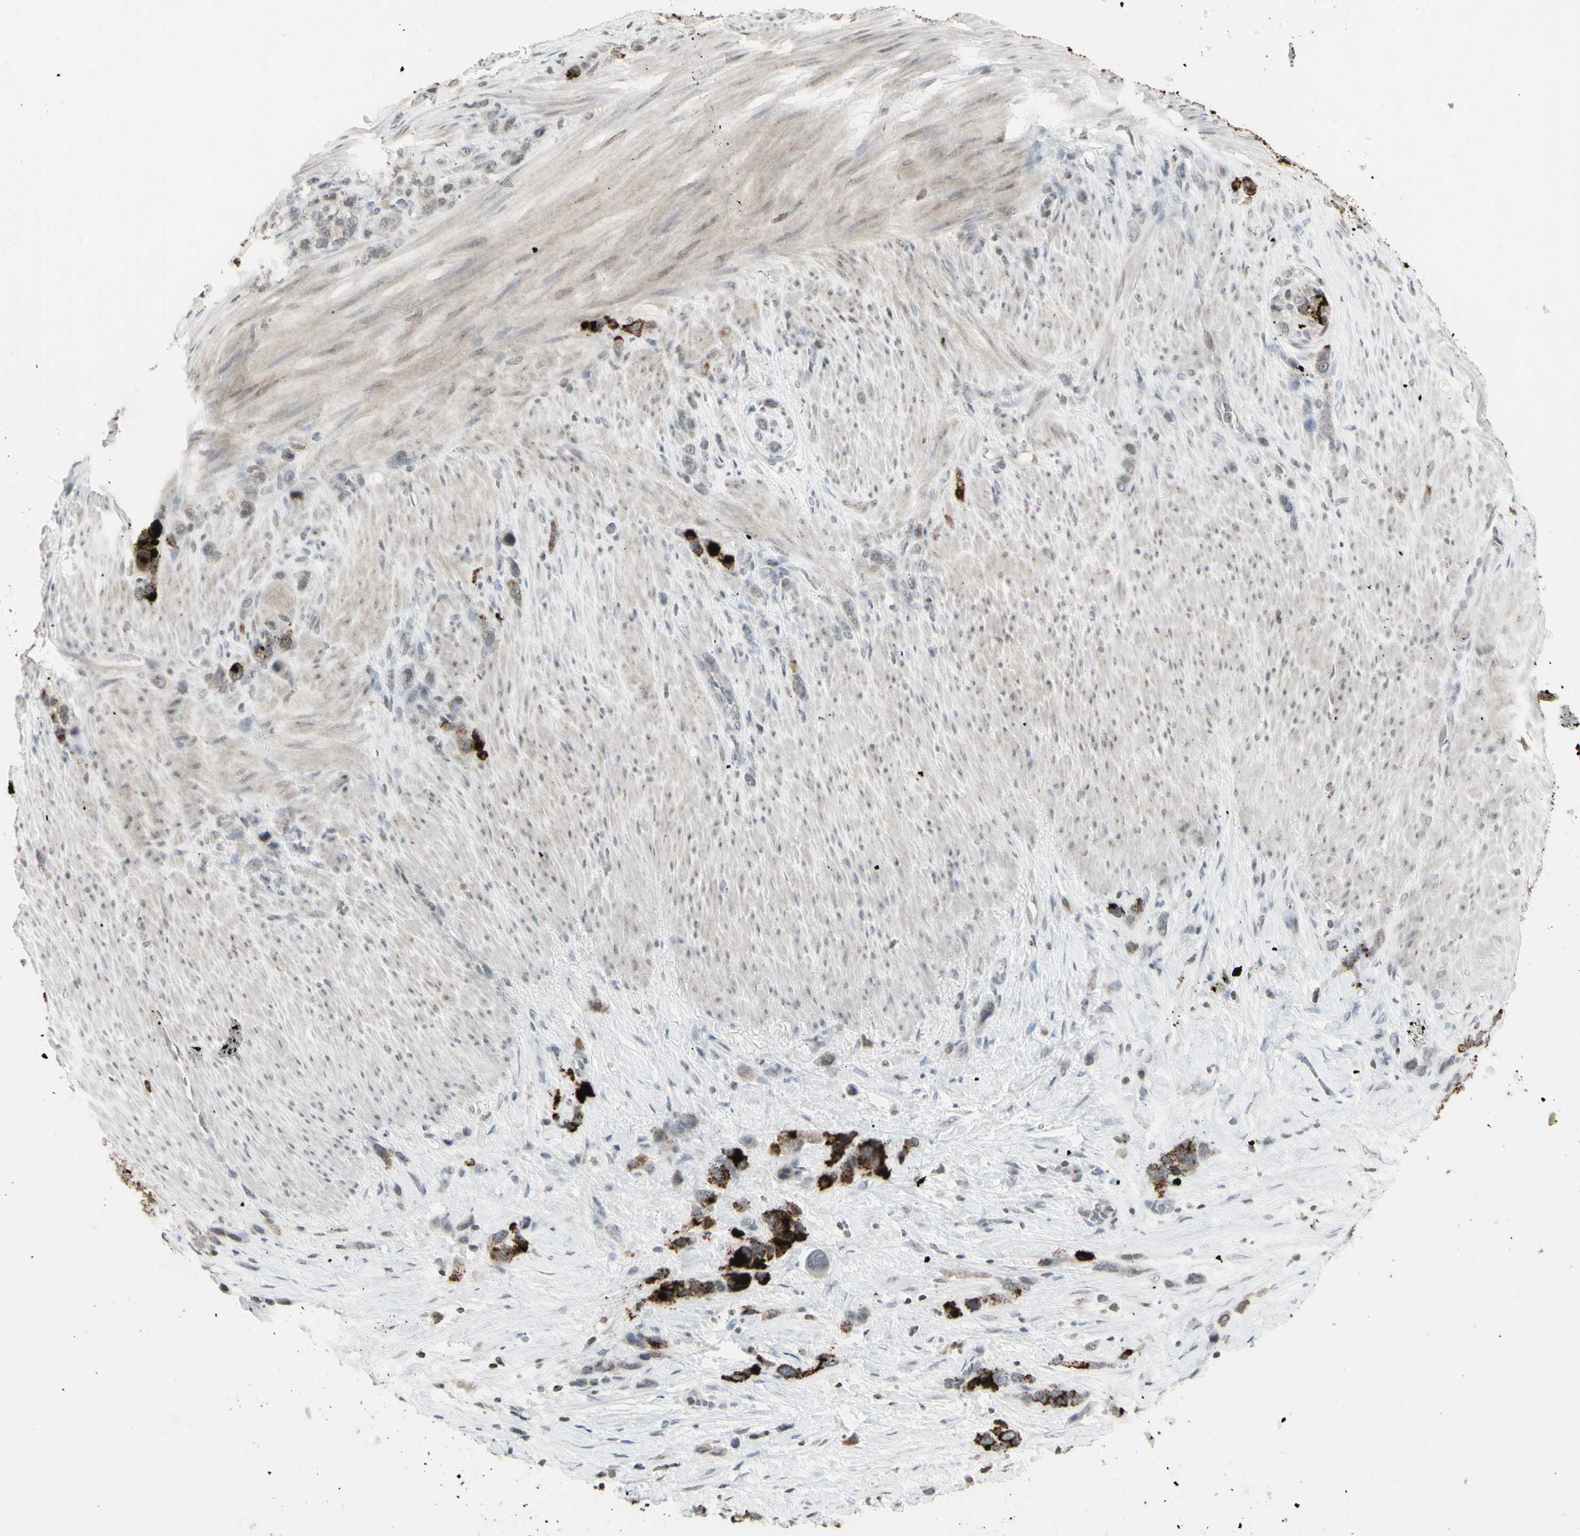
{"staining": {"intensity": "strong", "quantity": "<25%", "location": "cytoplasmic/membranous"}, "tissue": "stomach cancer", "cell_type": "Tumor cells", "image_type": "cancer", "snomed": [{"axis": "morphology", "description": "Adenocarcinoma, NOS"}, {"axis": "morphology", "description": "Adenocarcinoma, High grade"}, {"axis": "topography", "description": "Stomach, upper"}, {"axis": "topography", "description": "Stomach, lower"}], "caption": "Immunohistochemical staining of stomach cancer (adenocarcinoma (high-grade)) demonstrates strong cytoplasmic/membranous protein positivity in approximately <25% of tumor cells.", "gene": "MUC5AC", "patient": {"sex": "female", "age": 65}}